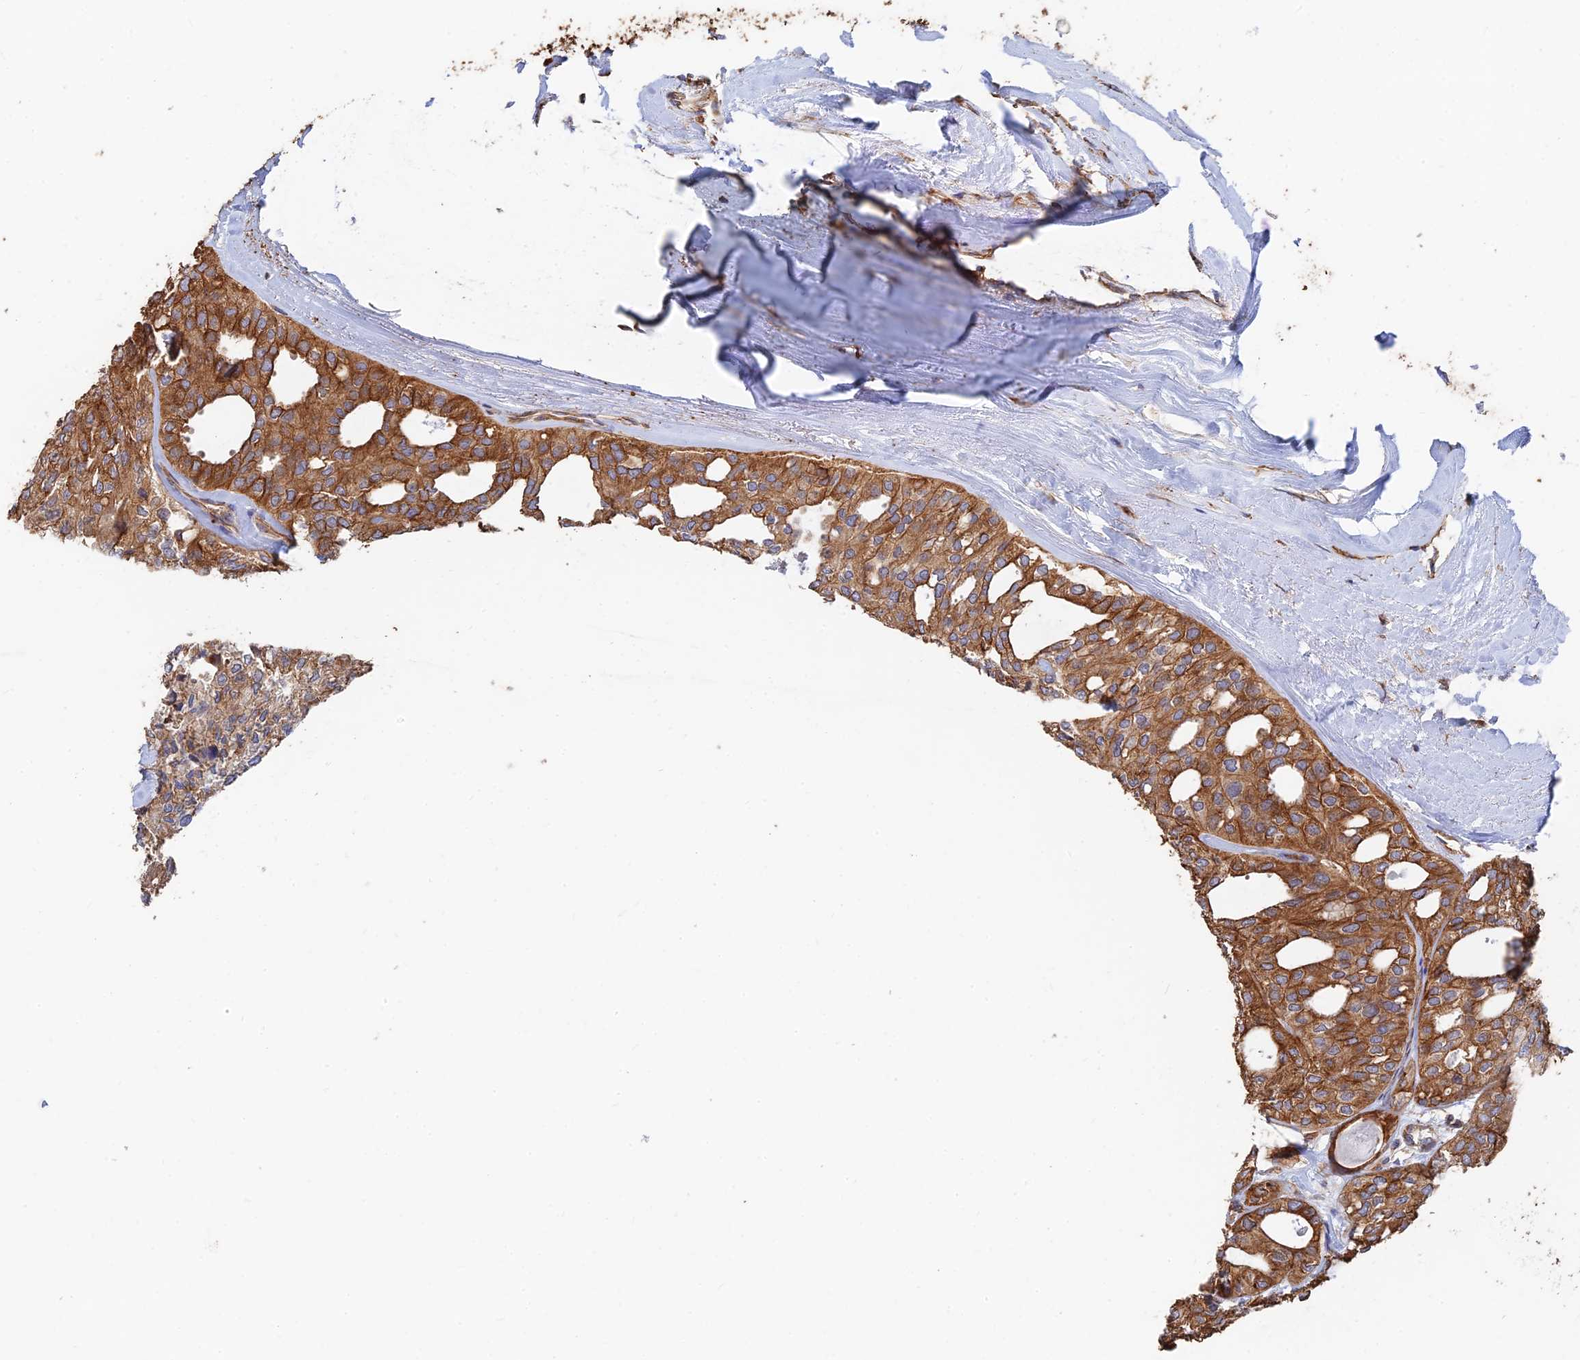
{"staining": {"intensity": "strong", "quantity": ">75%", "location": "cytoplasmic/membranous"}, "tissue": "thyroid cancer", "cell_type": "Tumor cells", "image_type": "cancer", "snomed": [{"axis": "morphology", "description": "Follicular adenoma carcinoma, NOS"}, {"axis": "topography", "description": "Thyroid gland"}], "caption": "An IHC micrograph of neoplastic tissue is shown. Protein staining in brown labels strong cytoplasmic/membranous positivity in thyroid cancer (follicular adenoma carcinoma) within tumor cells.", "gene": "WBP11", "patient": {"sex": "male", "age": 75}}